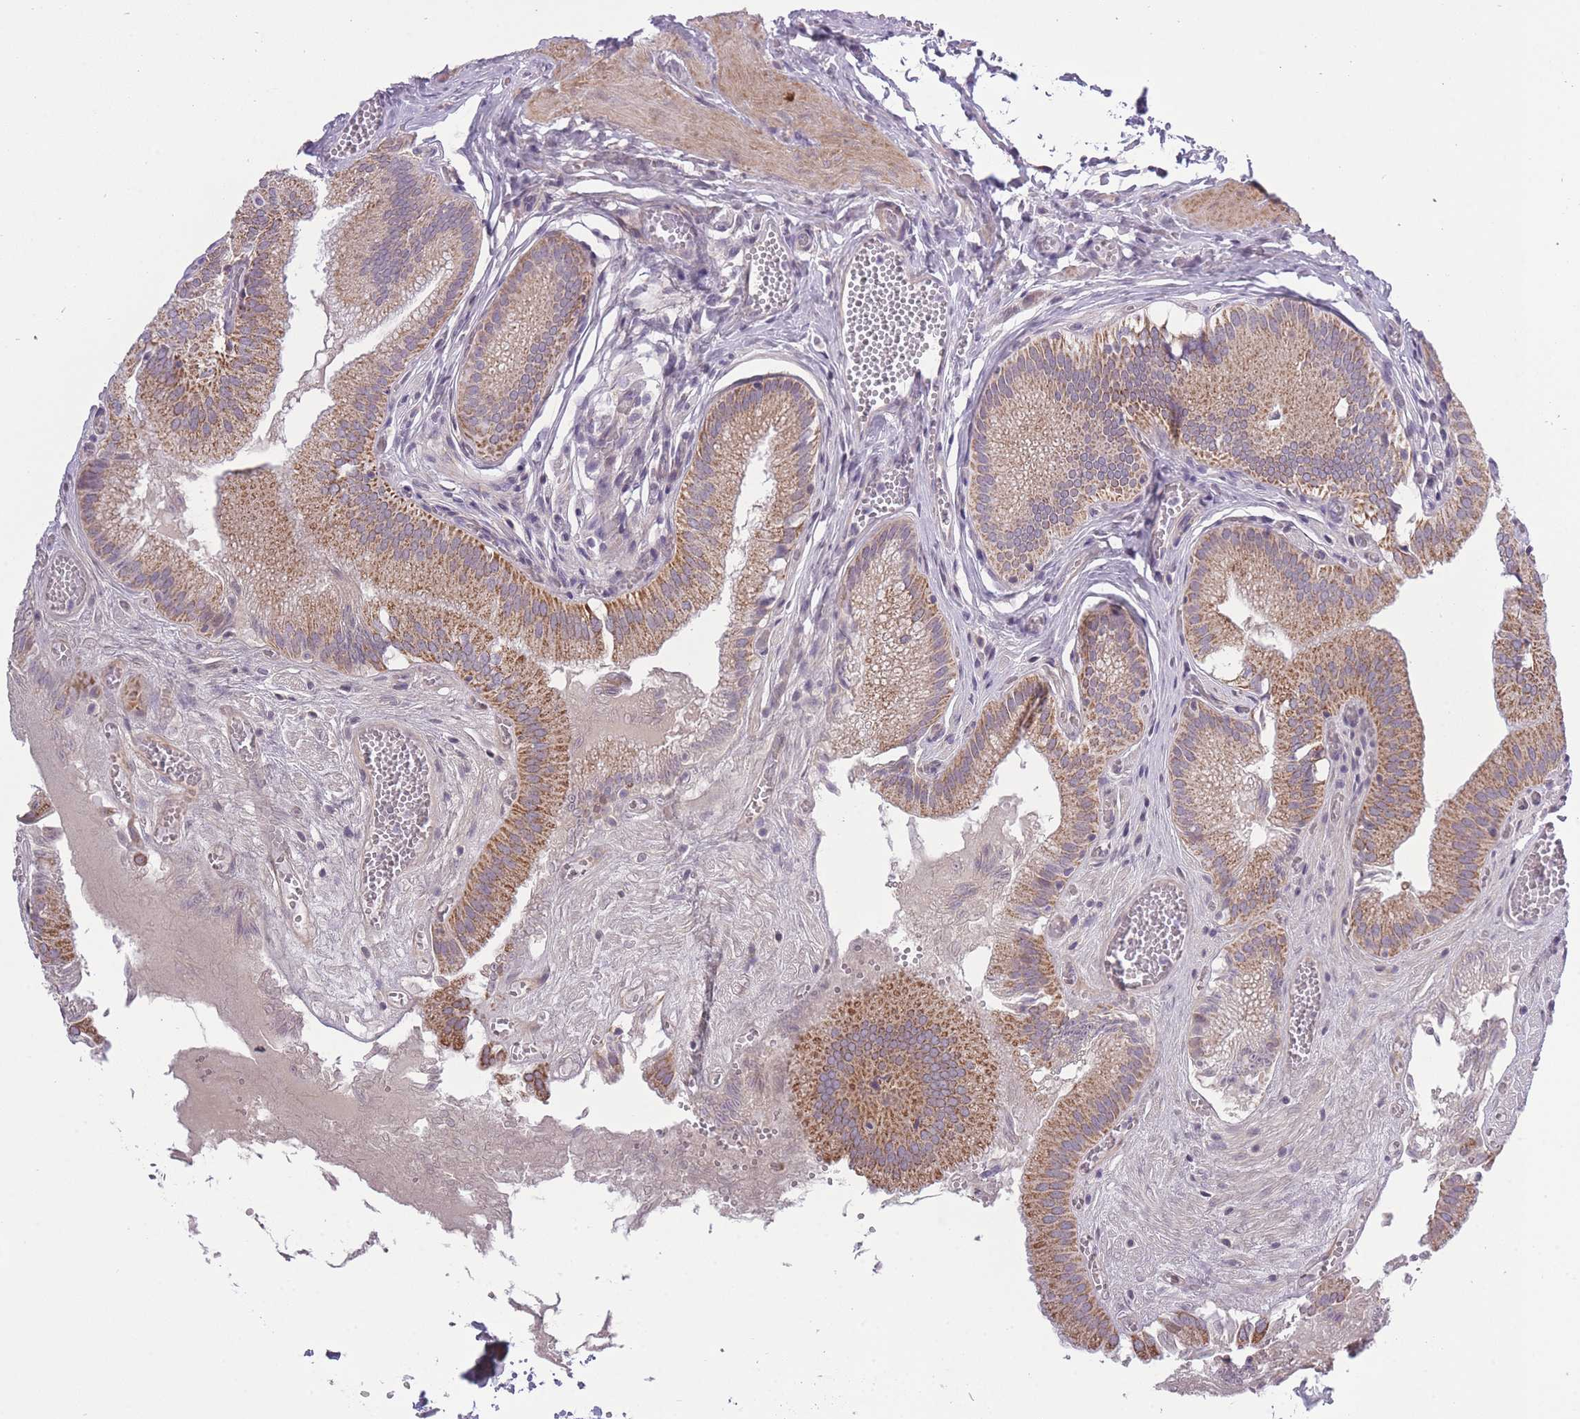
{"staining": {"intensity": "moderate", "quantity": ">75%", "location": "cytoplasmic/membranous"}, "tissue": "gallbladder", "cell_type": "Glandular cells", "image_type": "normal", "snomed": [{"axis": "morphology", "description": "Normal tissue, NOS"}, {"axis": "topography", "description": "Gallbladder"}, {"axis": "topography", "description": "Peripheral nerve tissue"}], "caption": "Protein staining reveals moderate cytoplasmic/membranous positivity in about >75% of glandular cells in normal gallbladder.", "gene": "ZBTB24", "patient": {"sex": "male", "age": 17}}